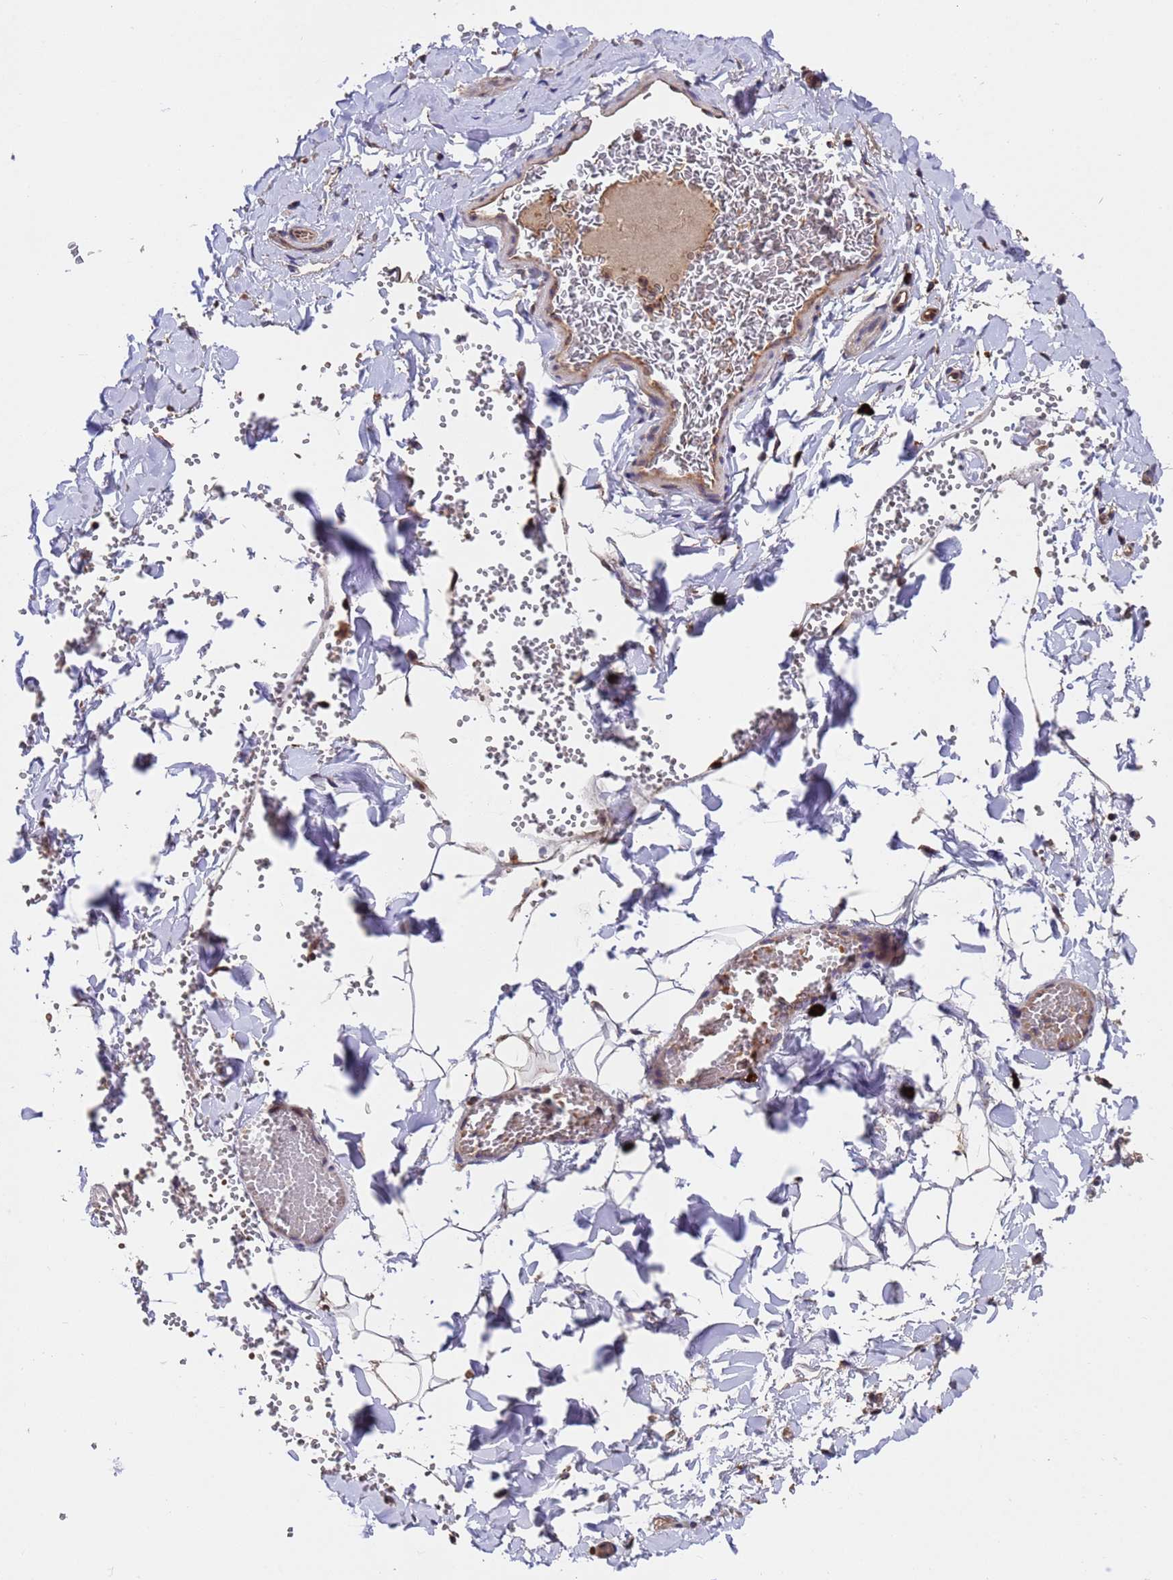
{"staining": {"intensity": "moderate", "quantity": ">75%", "location": "cytoplasmic/membranous"}, "tissue": "adipose tissue", "cell_type": "Adipocytes", "image_type": "normal", "snomed": [{"axis": "morphology", "description": "Normal tissue, NOS"}, {"axis": "topography", "description": "Gallbladder"}, {"axis": "topography", "description": "Peripheral nerve tissue"}], "caption": "Moderate cytoplasmic/membranous staining for a protein is appreciated in approximately >75% of adipocytes of benign adipose tissue using immunohistochemistry (IHC).", "gene": "TSR3", "patient": {"sex": "male", "age": 38}}